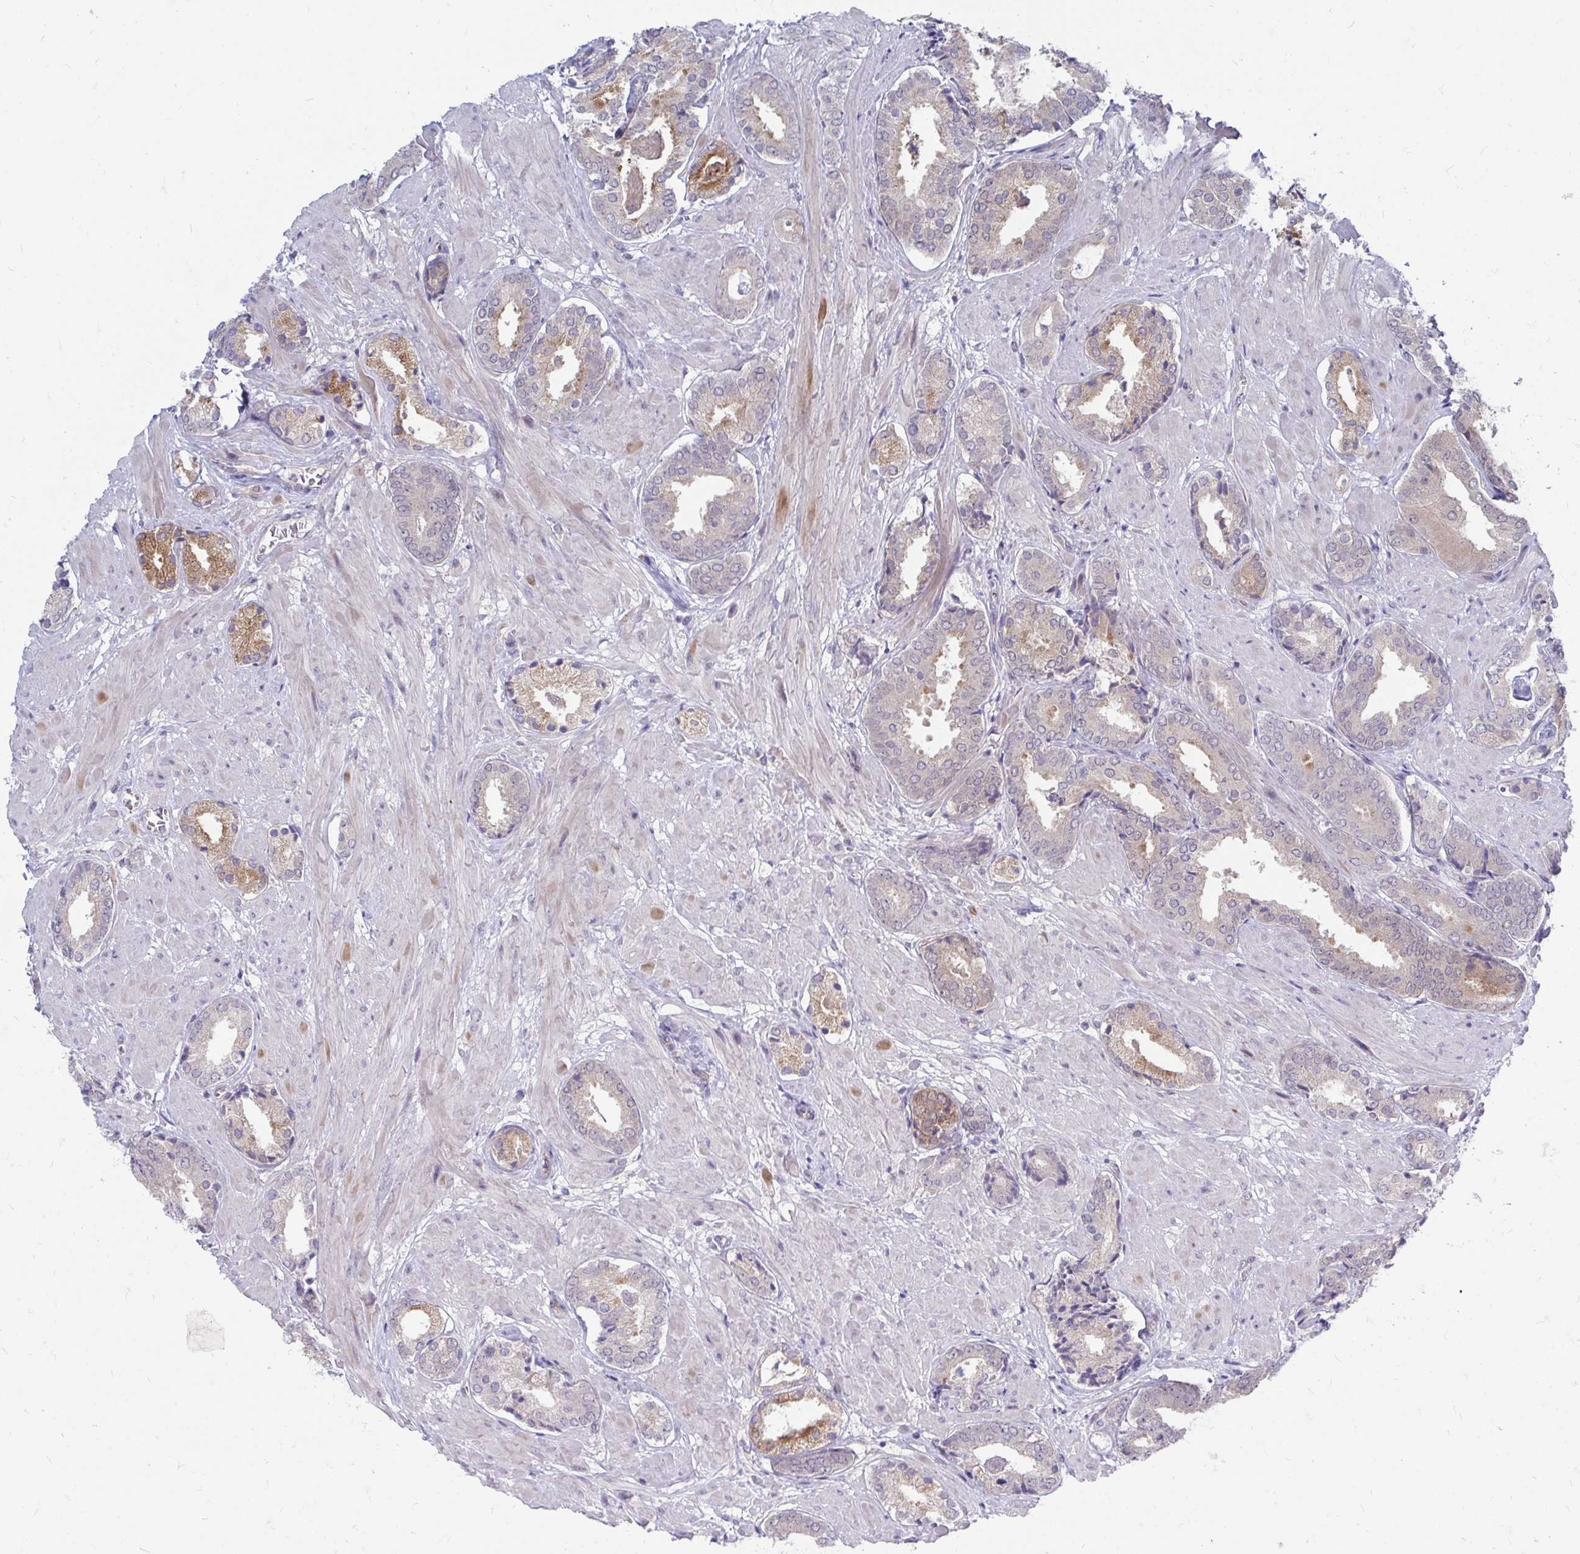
{"staining": {"intensity": "moderate", "quantity": "<25%", "location": "cytoplasmic/membranous"}, "tissue": "prostate cancer", "cell_type": "Tumor cells", "image_type": "cancer", "snomed": [{"axis": "morphology", "description": "Adenocarcinoma, High grade"}, {"axis": "topography", "description": "Prostate"}], "caption": "Moderate cytoplasmic/membranous positivity is present in about <25% of tumor cells in prostate cancer (high-grade adenocarcinoma).", "gene": "MROH8", "patient": {"sex": "male", "age": 56}}